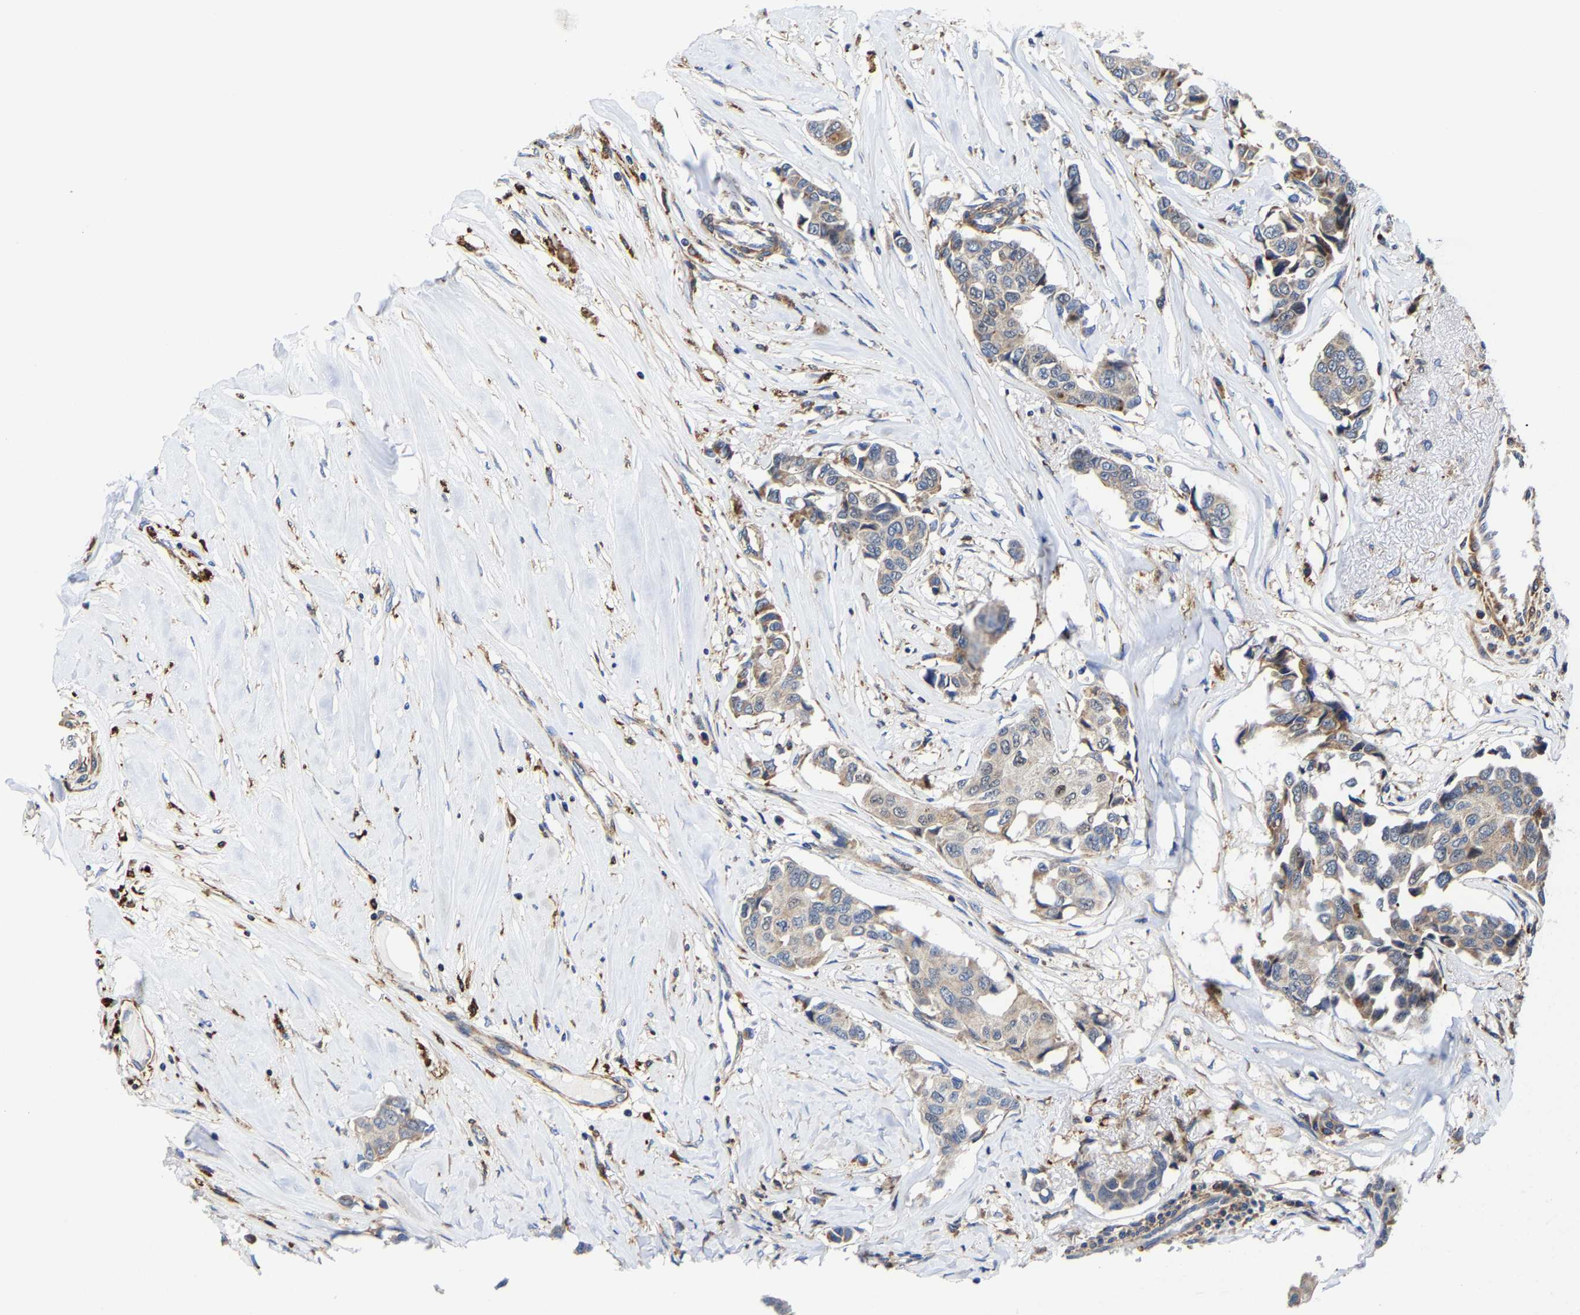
{"staining": {"intensity": "weak", "quantity": "25%-75%", "location": "cytoplasmic/membranous"}, "tissue": "breast cancer", "cell_type": "Tumor cells", "image_type": "cancer", "snomed": [{"axis": "morphology", "description": "Duct carcinoma"}, {"axis": "topography", "description": "Breast"}], "caption": "The photomicrograph reveals staining of invasive ductal carcinoma (breast), revealing weak cytoplasmic/membranous protein staining (brown color) within tumor cells.", "gene": "PFKFB3", "patient": {"sex": "female", "age": 80}}